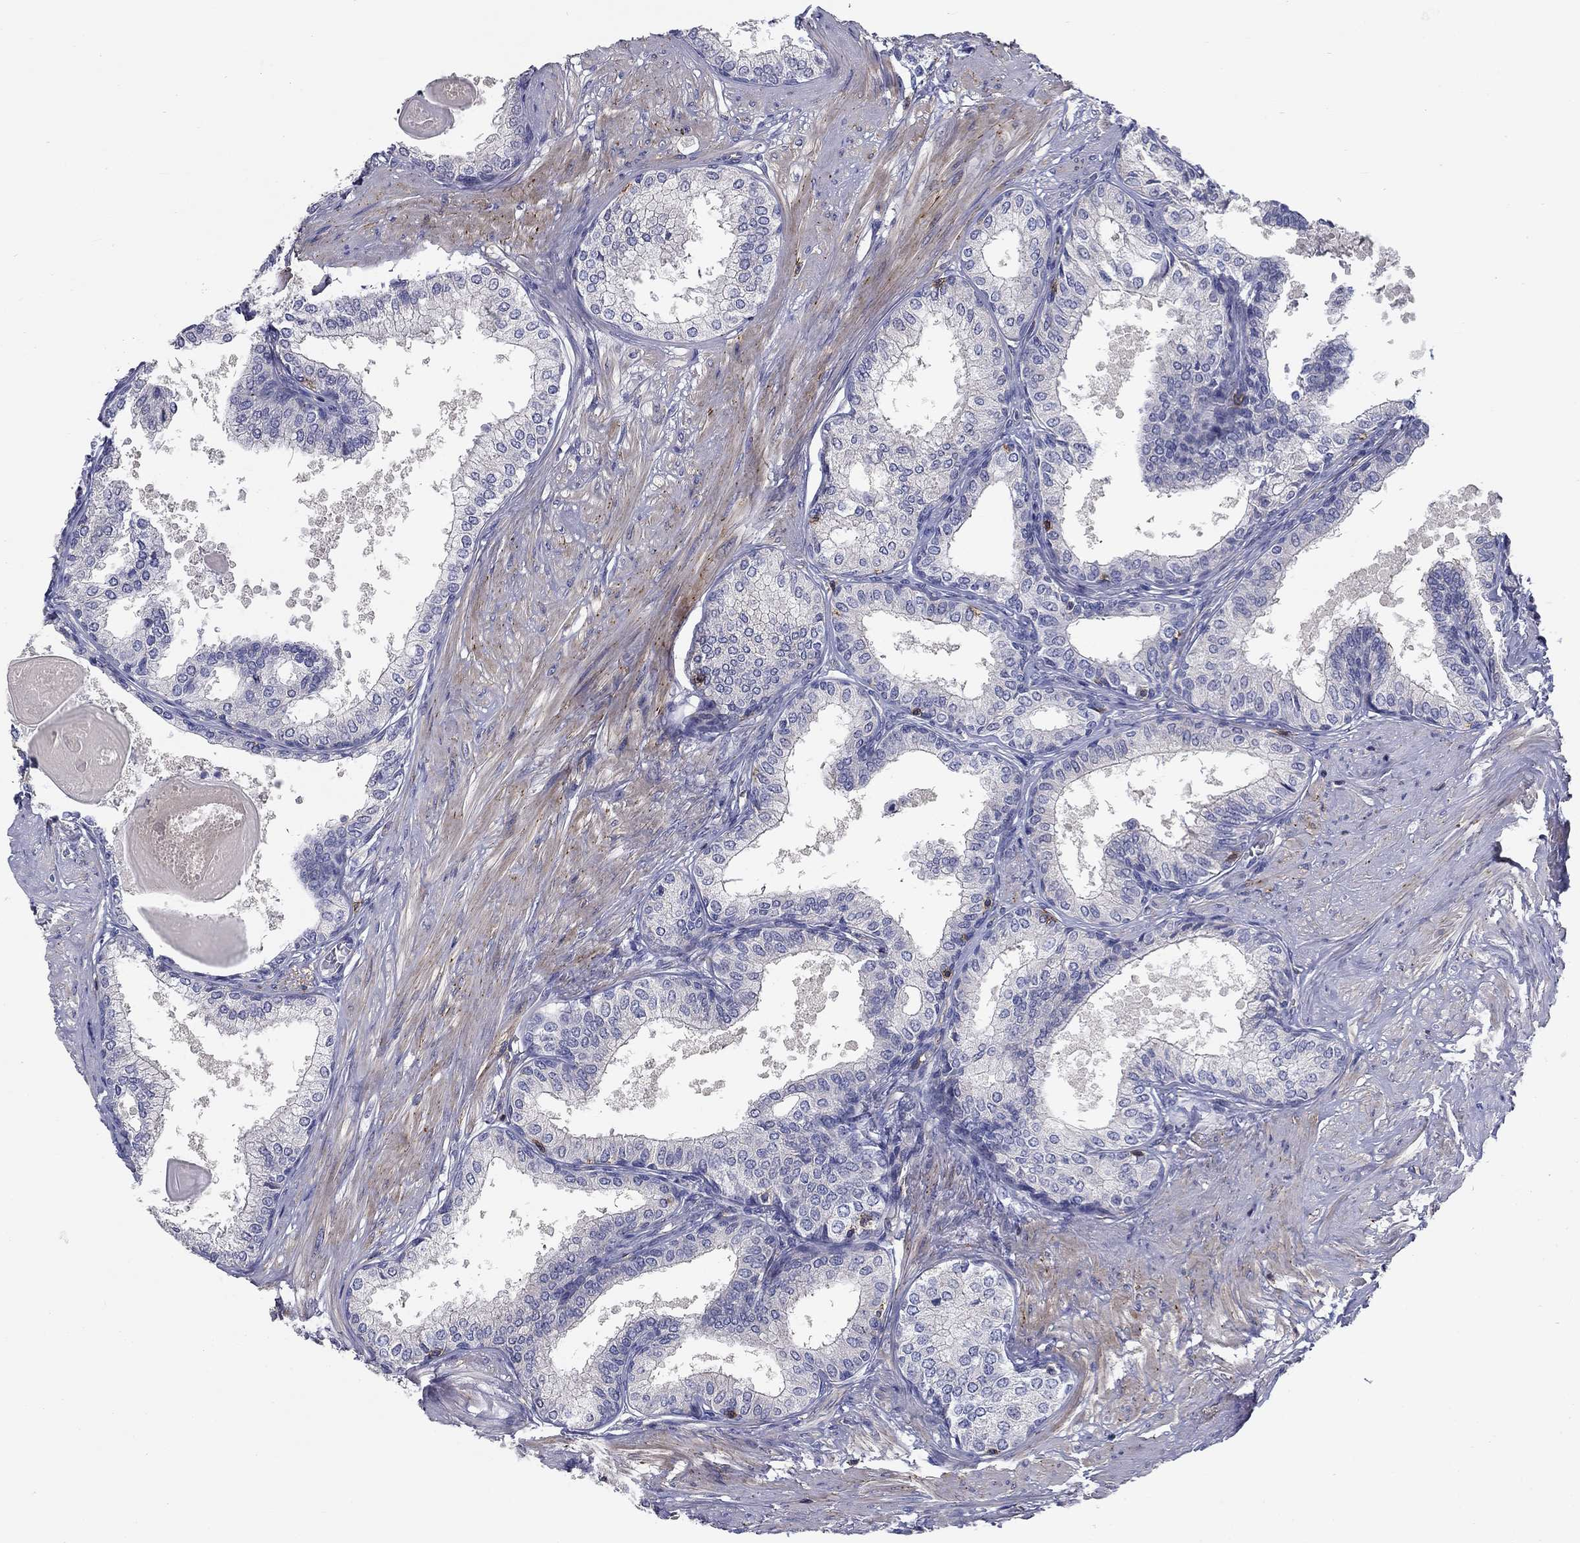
{"staining": {"intensity": "negative", "quantity": "none", "location": "none"}, "tissue": "prostate", "cell_type": "Glandular cells", "image_type": "normal", "snomed": [{"axis": "morphology", "description": "Normal tissue, NOS"}, {"axis": "topography", "description": "Prostate"}], "caption": "A high-resolution photomicrograph shows IHC staining of normal prostate, which shows no significant expression in glandular cells. (DAB (3,3'-diaminobenzidine) immunohistochemistry, high magnification).", "gene": "SIT1", "patient": {"sex": "male", "age": 63}}